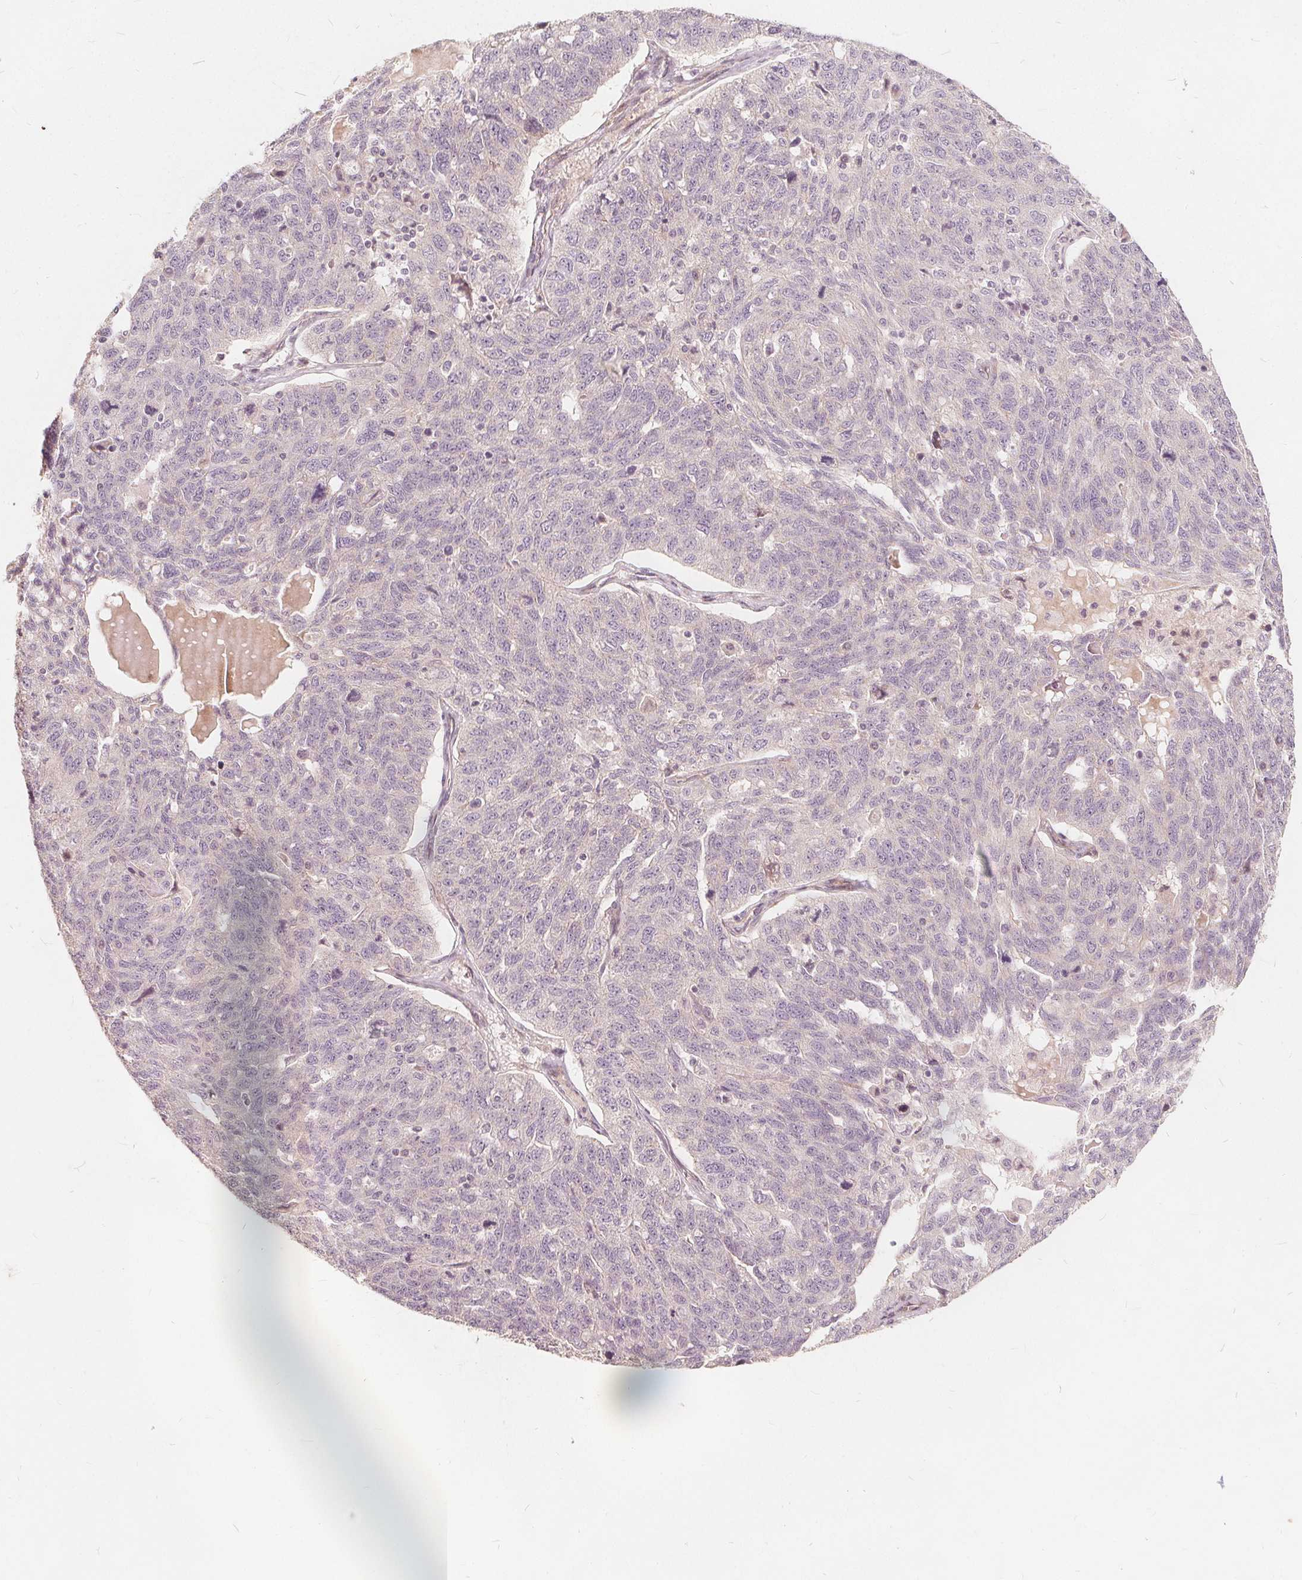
{"staining": {"intensity": "negative", "quantity": "none", "location": "none"}, "tissue": "ovarian cancer", "cell_type": "Tumor cells", "image_type": "cancer", "snomed": [{"axis": "morphology", "description": "Cystadenocarcinoma, serous, NOS"}, {"axis": "topography", "description": "Ovary"}], "caption": "This is an IHC image of human serous cystadenocarcinoma (ovarian). There is no positivity in tumor cells.", "gene": "PTPRT", "patient": {"sex": "female", "age": 71}}